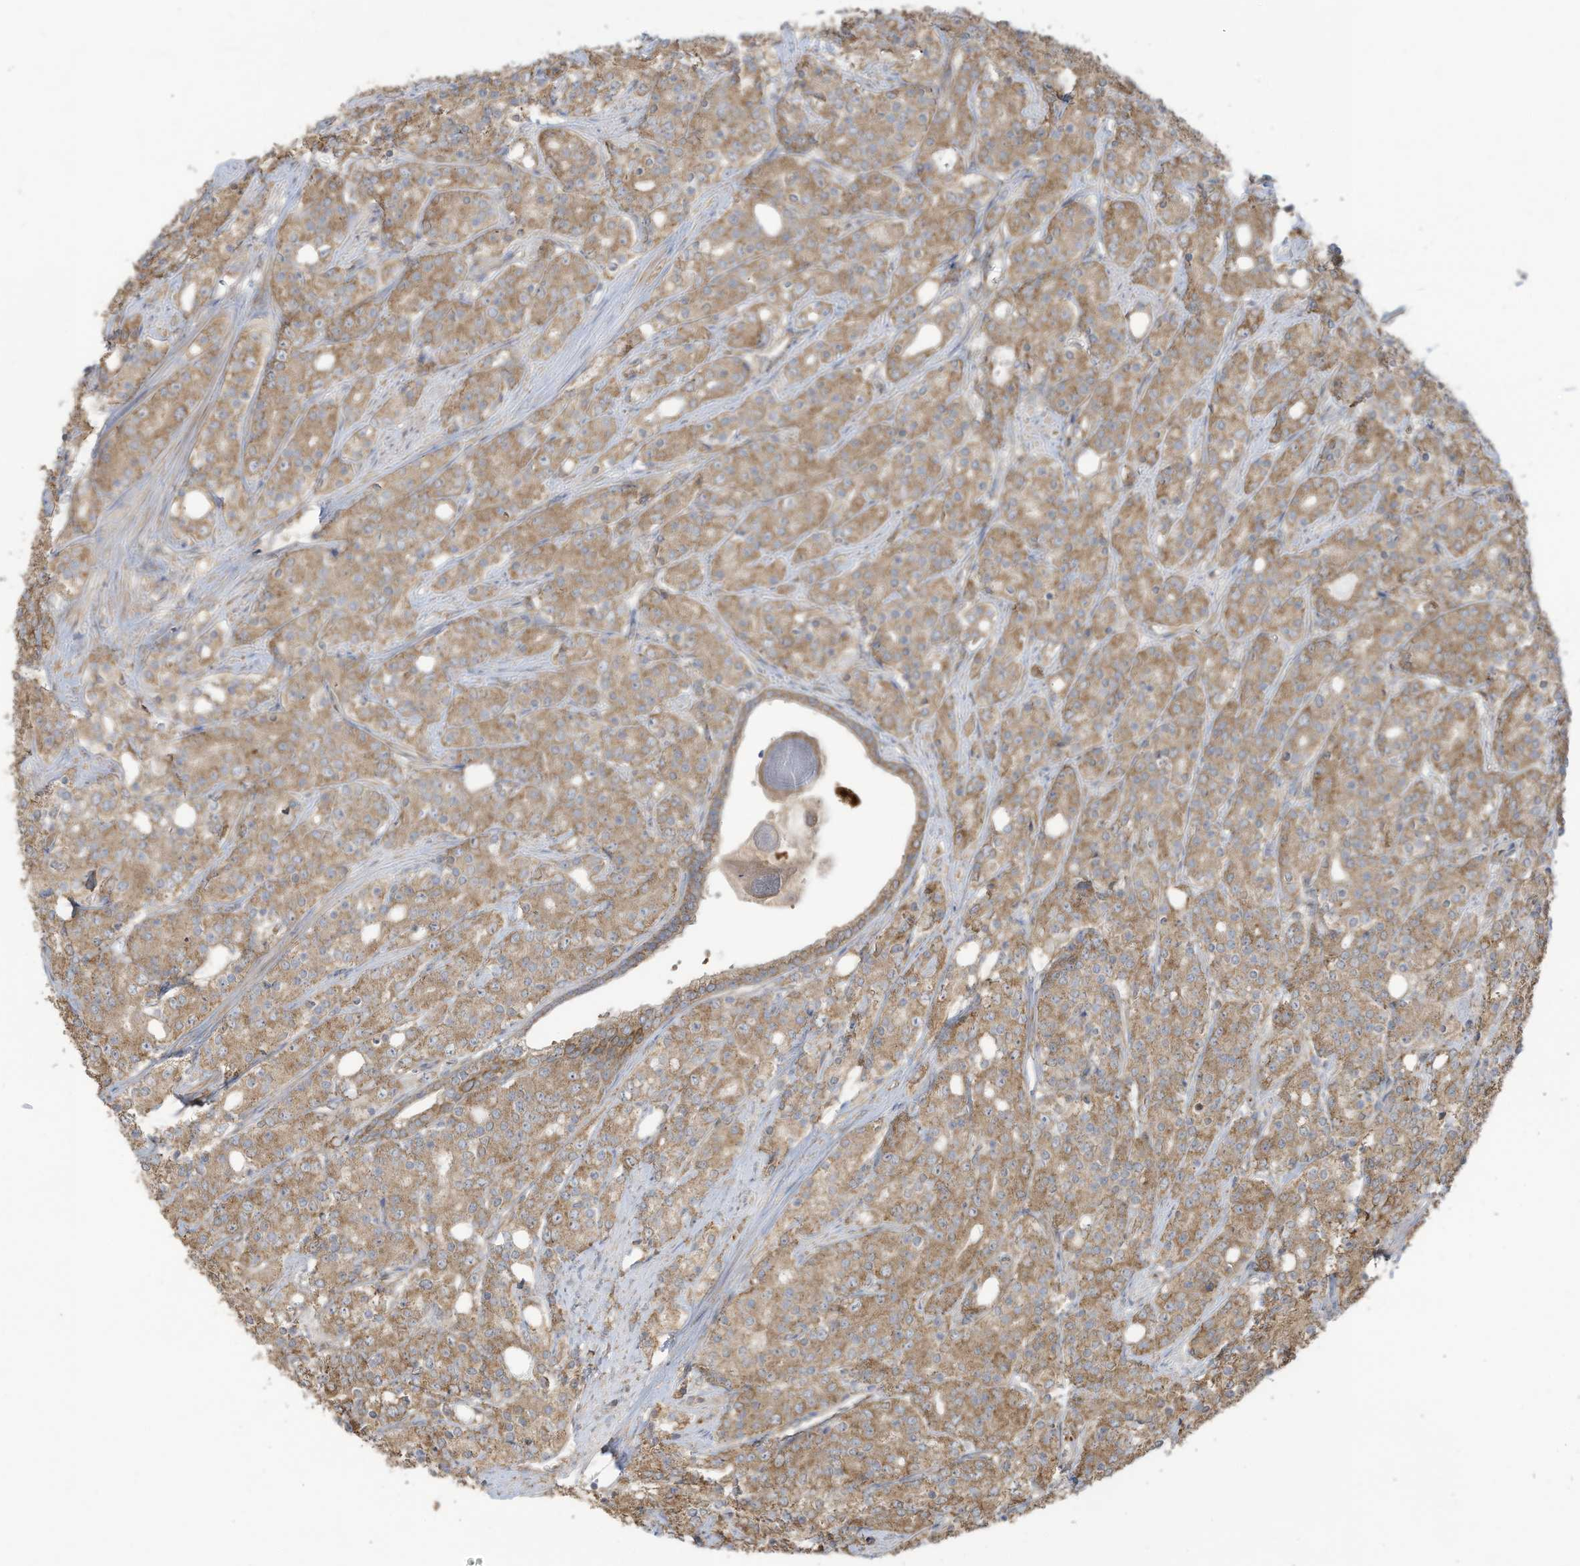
{"staining": {"intensity": "moderate", "quantity": ">75%", "location": "cytoplasmic/membranous"}, "tissue": "prostate cancer", "cell_type": "Tumor cells", "image_type": "cancer", "snomed": [{"axis": "morphology", "description": "Adenocarcinoma, High grade"}, {"axis": "topography", "description": "Prostate"}], "caption": "Prostate adenocarcinoma (high-grade) stained with a protein marker shows moderate staining in tumor cells.", "gene": "CGAS", "patient": {"sex": "male", "age": 62}}